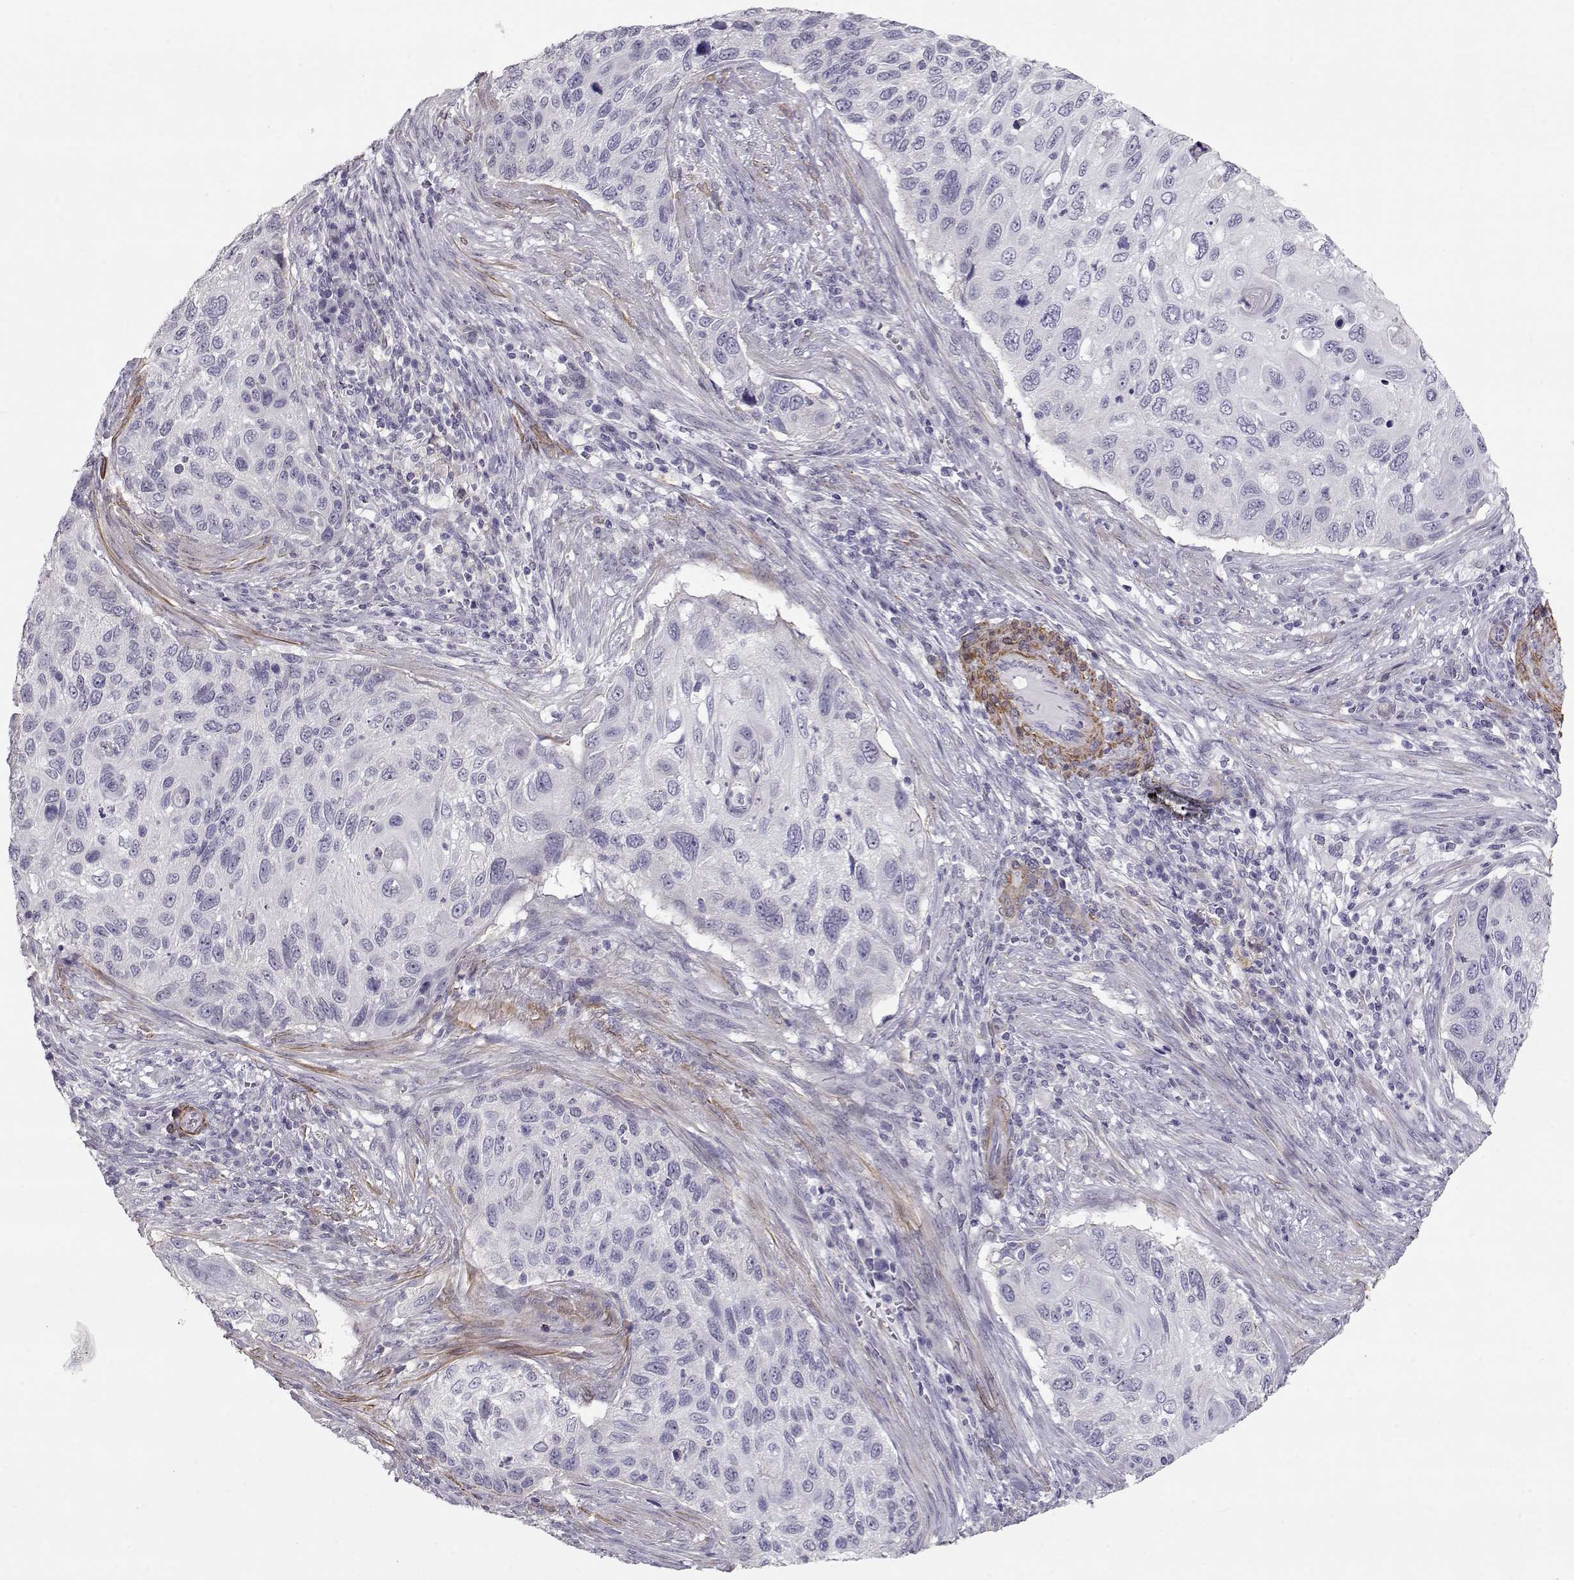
{"staining": {"intensity": "negative", "quantity": "none", "location": "none"}, "tissue": "cervical cancer", "cell_type": "Tumor cells", "image_type": "cancer", "snomed": [{"axis": "morphology", "description": "Squamous cell carcinoma, NOS"}, {"axis": "topography", "description": "Cervix"}], "caption": "IHC of human cervical cancer (squamous cell carcinoma) exhibits no positivity in tumor cells.", "gene": "SLITRK3", "patient": {"sex": "female", "age": 70}}